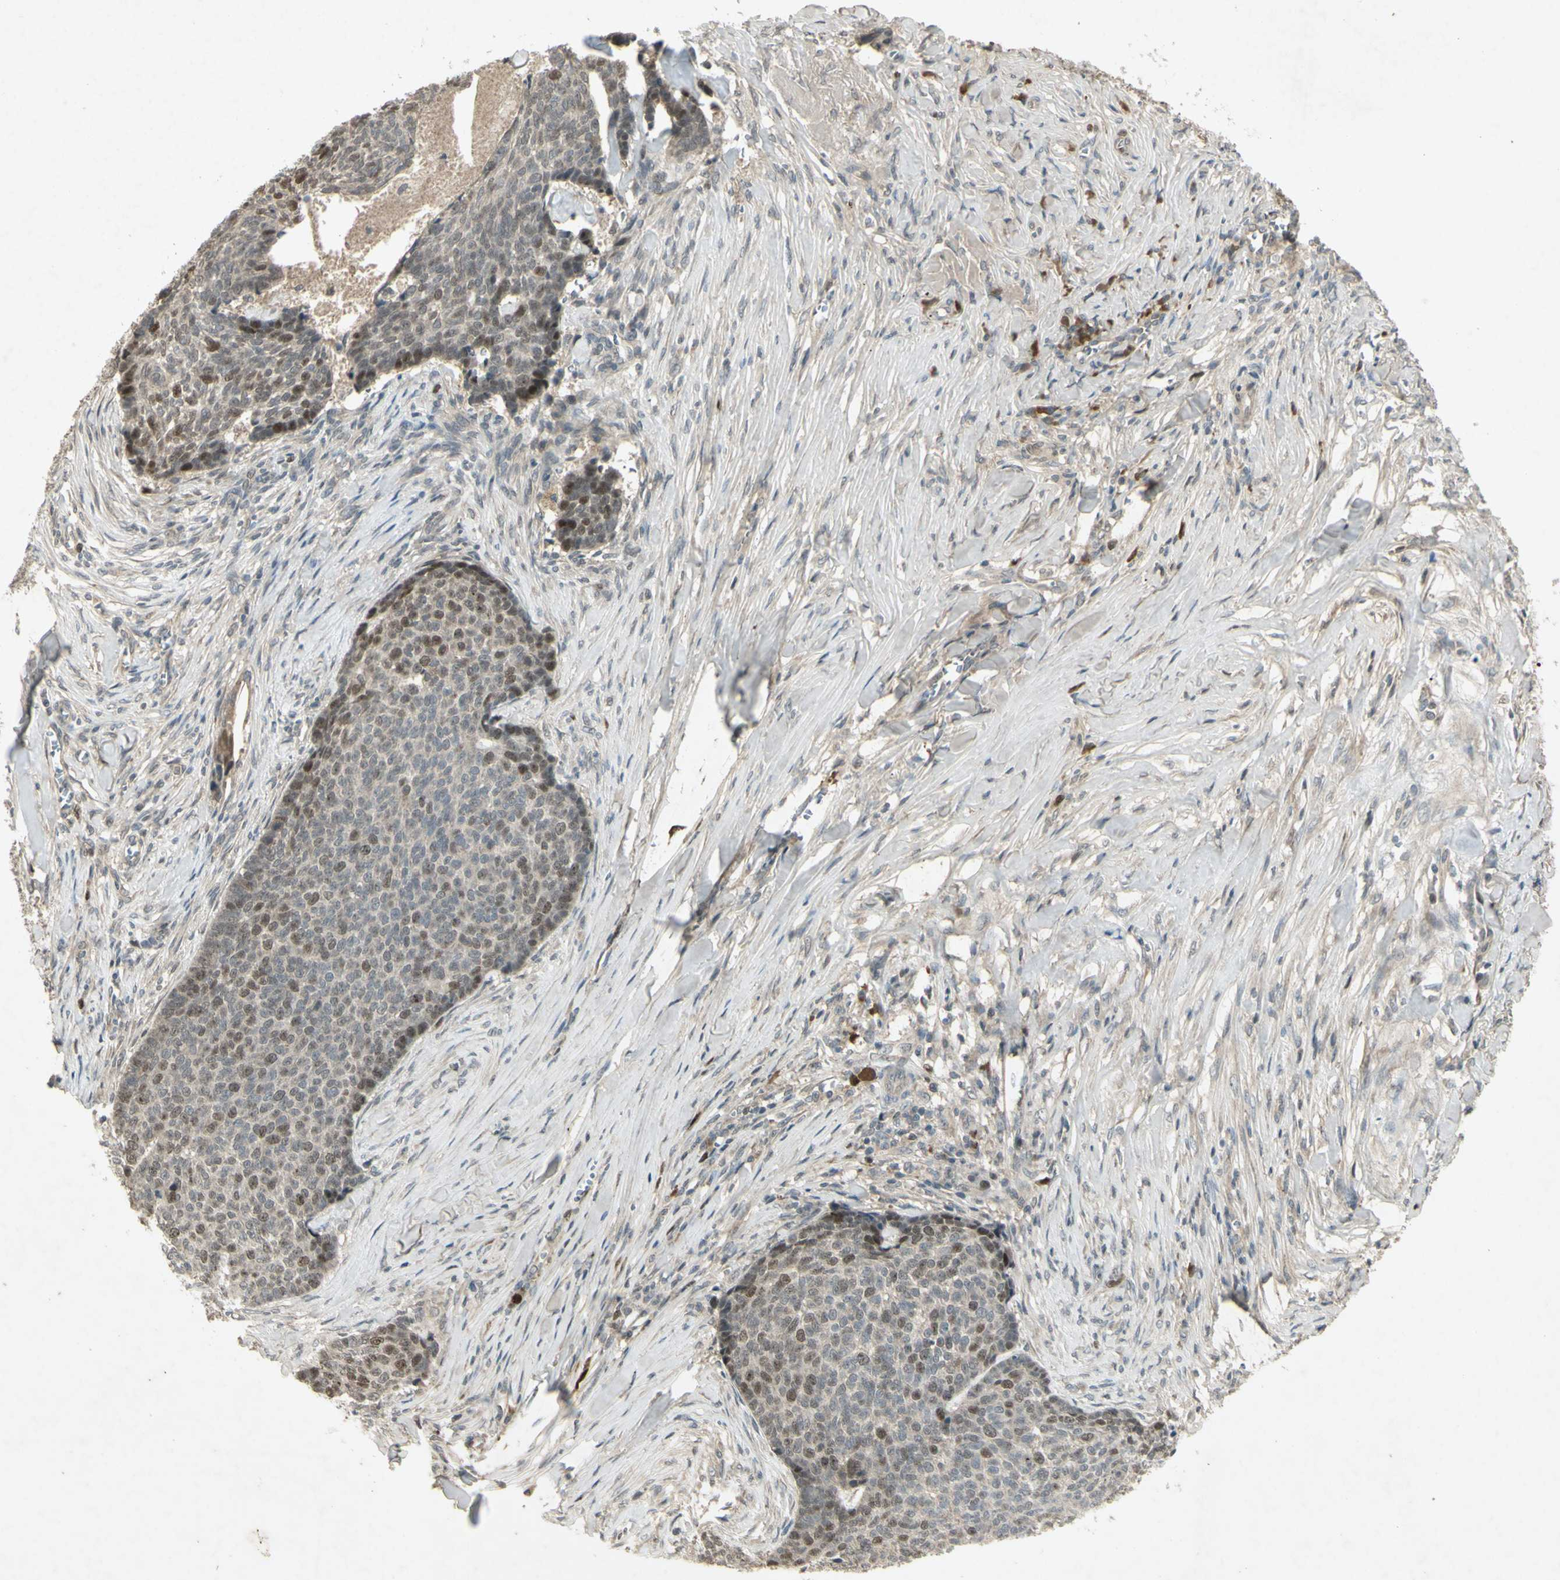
{"staining": {"intensity": "moderate", "quantity": "<25%", "location": "nuclear"}, "tissue": "skin cancer", "cell_type": "Tumor cells", "image_type": "cancer", "snomed": [{"axis": "morphology", "description": "Basal cell carcinoma"}, {"axis": "topography", "description": "Skin"}], "caption": "IHC (DAB (3,3'-diaminobenzidine)) staining of human basal cell carcinoma (skin) demonstrates moderate nuclear protein expression in approximately <25% of tumor cells.", "gene": "RAD18", "patient": {"sex": "male", "age": 84}}